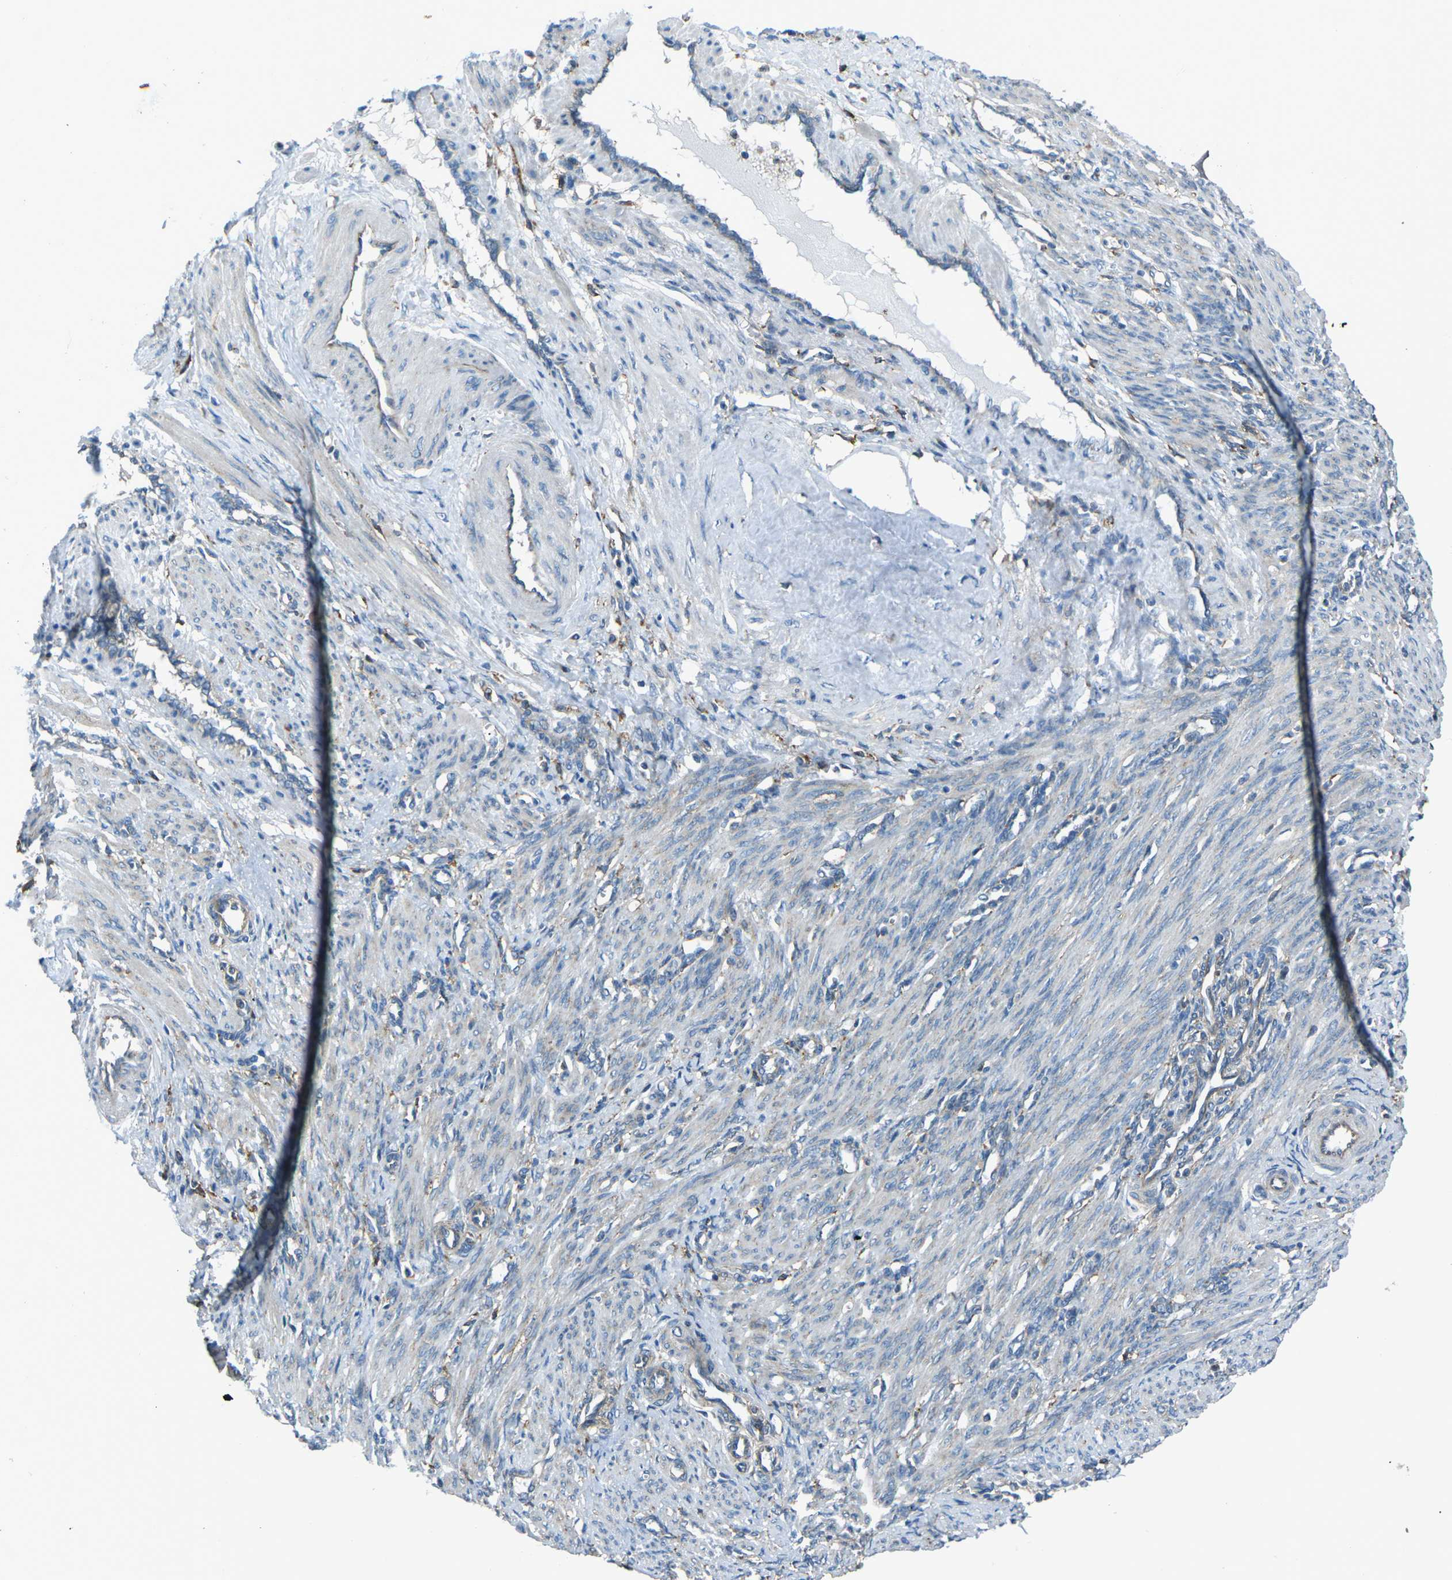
{"staining": {"intensity": "weak", "quantity": "<25%", "location": "cytoplasmic/membranous"}, "tissue": "smooth muscle", "cell_type": "Smooth muscle cells", "image_type": "normal", "snomed": [{"axis": "morphology", "description": "Normal tissue, NOS"}, {"axis": "topography", "description": "Endometrium"}], "caption": "There is no significant staining in smooth muscle cells of smooth muscle.", "gene": "CDK17", "patient": {"sex": "female", "age": 33}}